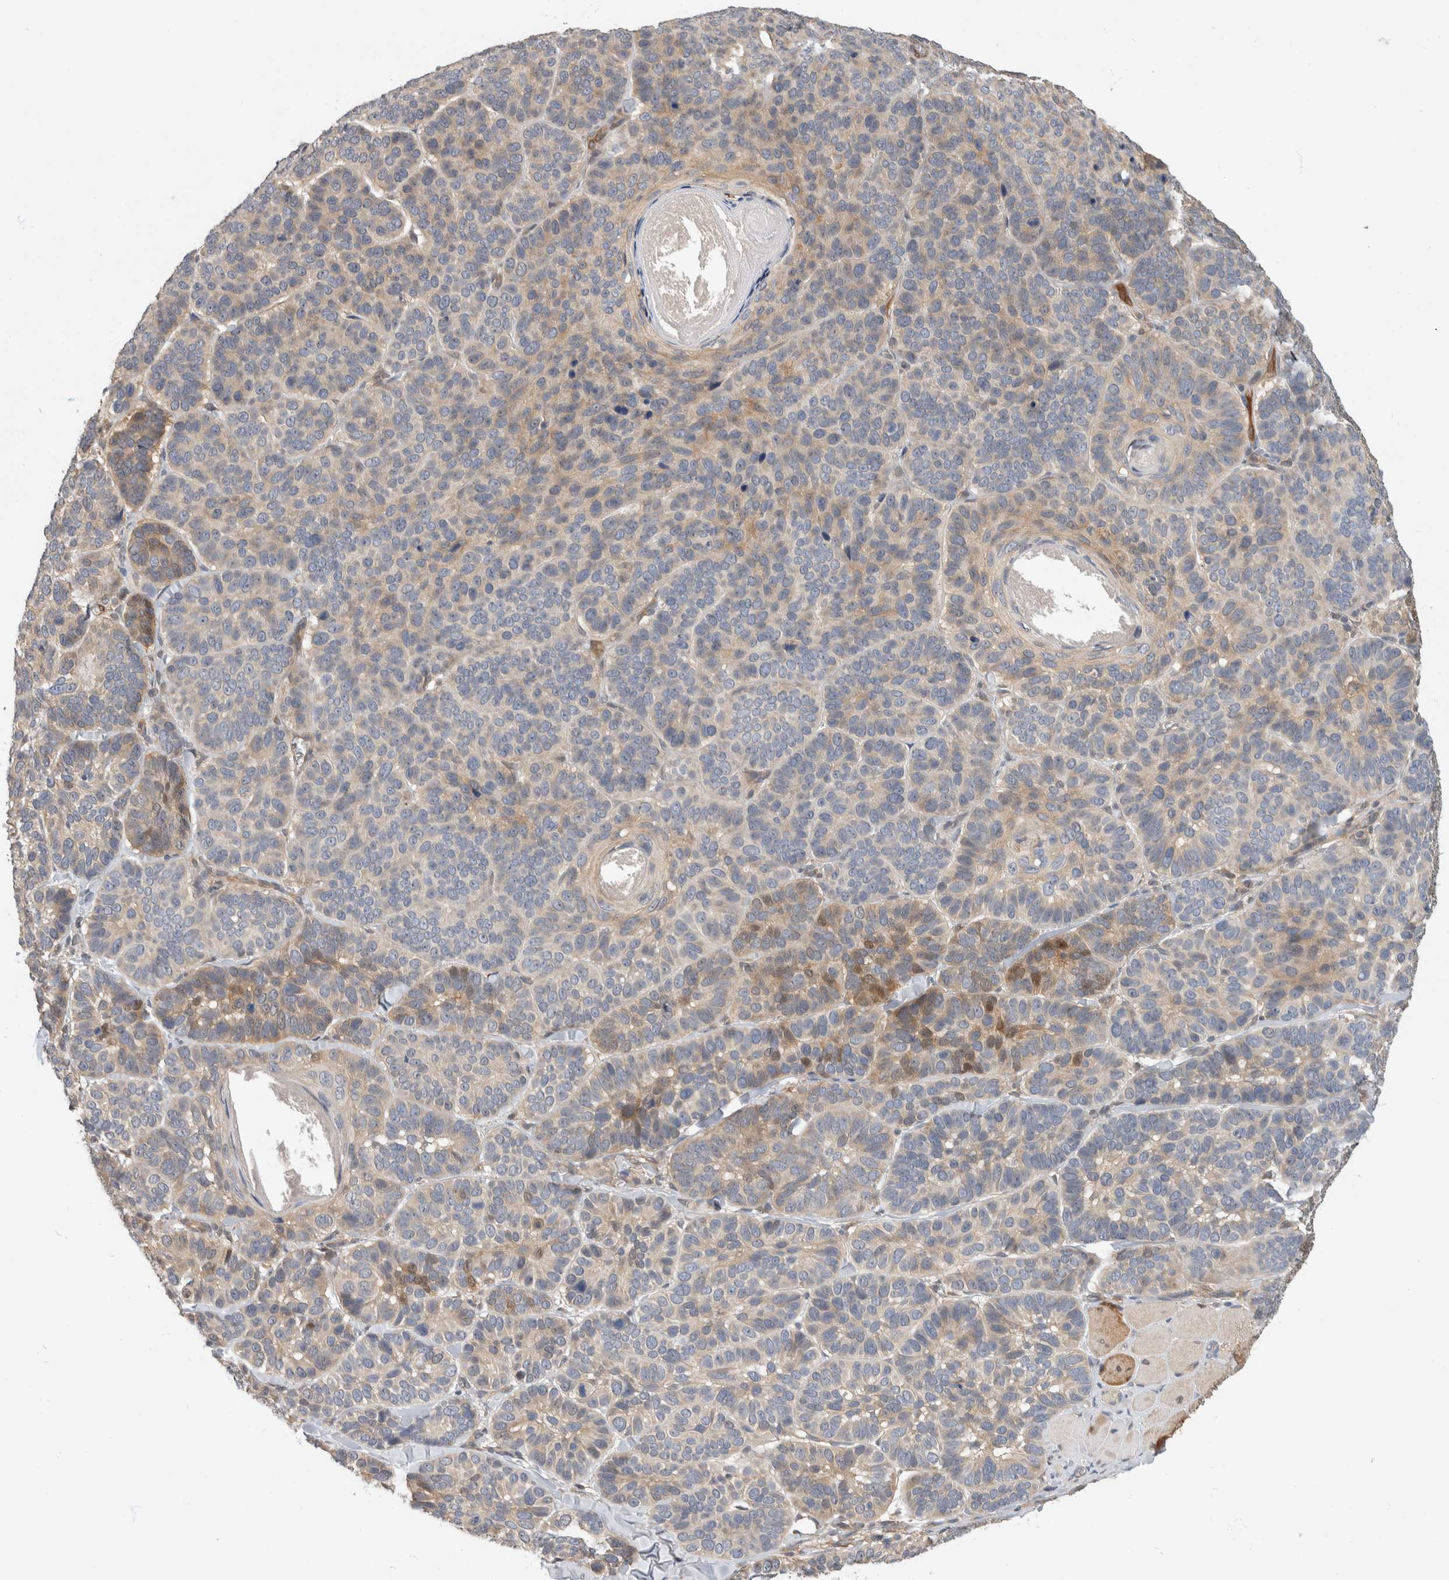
{"staining": {"intensity": "moderate", "quantity": "<25%", "location": "cytoplasmic/membranous"}, "tissue": "skin cancer", "cell_type": "Tumor cells", "image_type": "cancer", "snomed": [{"axis": "morphology", "description": "Basal cell carcinoma"}, {"axis": "topography", "description": "Skin"}], "caption": "Immunohistochemistry image of neoplastic tissue: human skin cancer stained using immunohistochemistry reveals low levels of moderate protein expression localized specifically in the cytoplasmic/membranous of tumor cells, appearing as a cytoplasmic/membranous brown color.", "gene": "PGM1", "patient": {"sex": "male", "age": 62}}